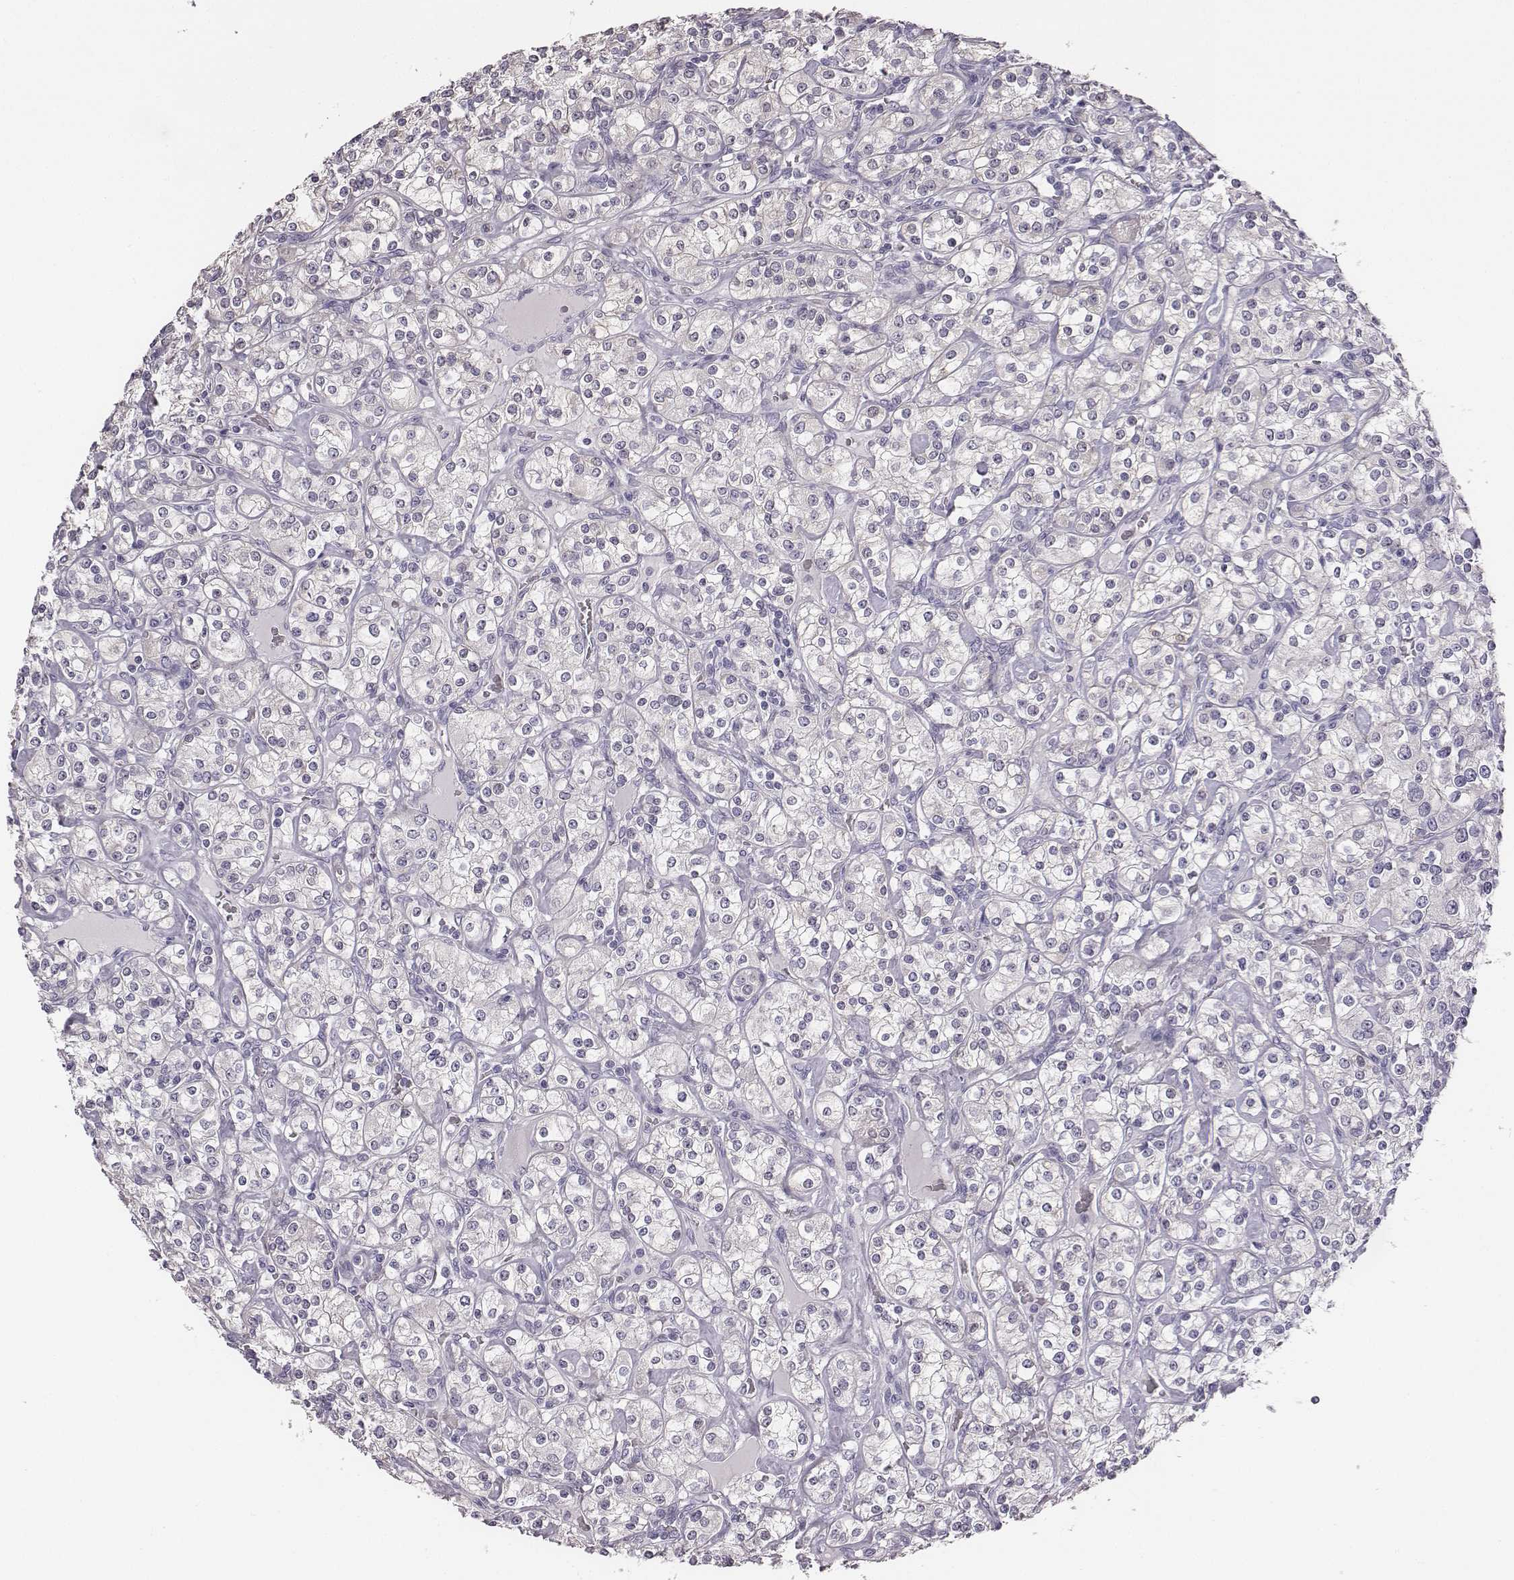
{"staining": {"intensity": "negative", "quantity": "none", "location": "none"}, "tissue": "renal cancer", "cell_type": "Tumor cells", "image_type": "cancer", "snomed": [{"axis": "morphology", "description": "Adenocarcinoma, NOS"}, {"axis": "topography", "description": "Kidney"}], "caption": "Renal cancer (adenocarcinoma) was stained to show a protein in brown. There is no significant staining in tumor cells.", "gene": "GUCA1A", "patient": {"sex": "male", "age": 77}}